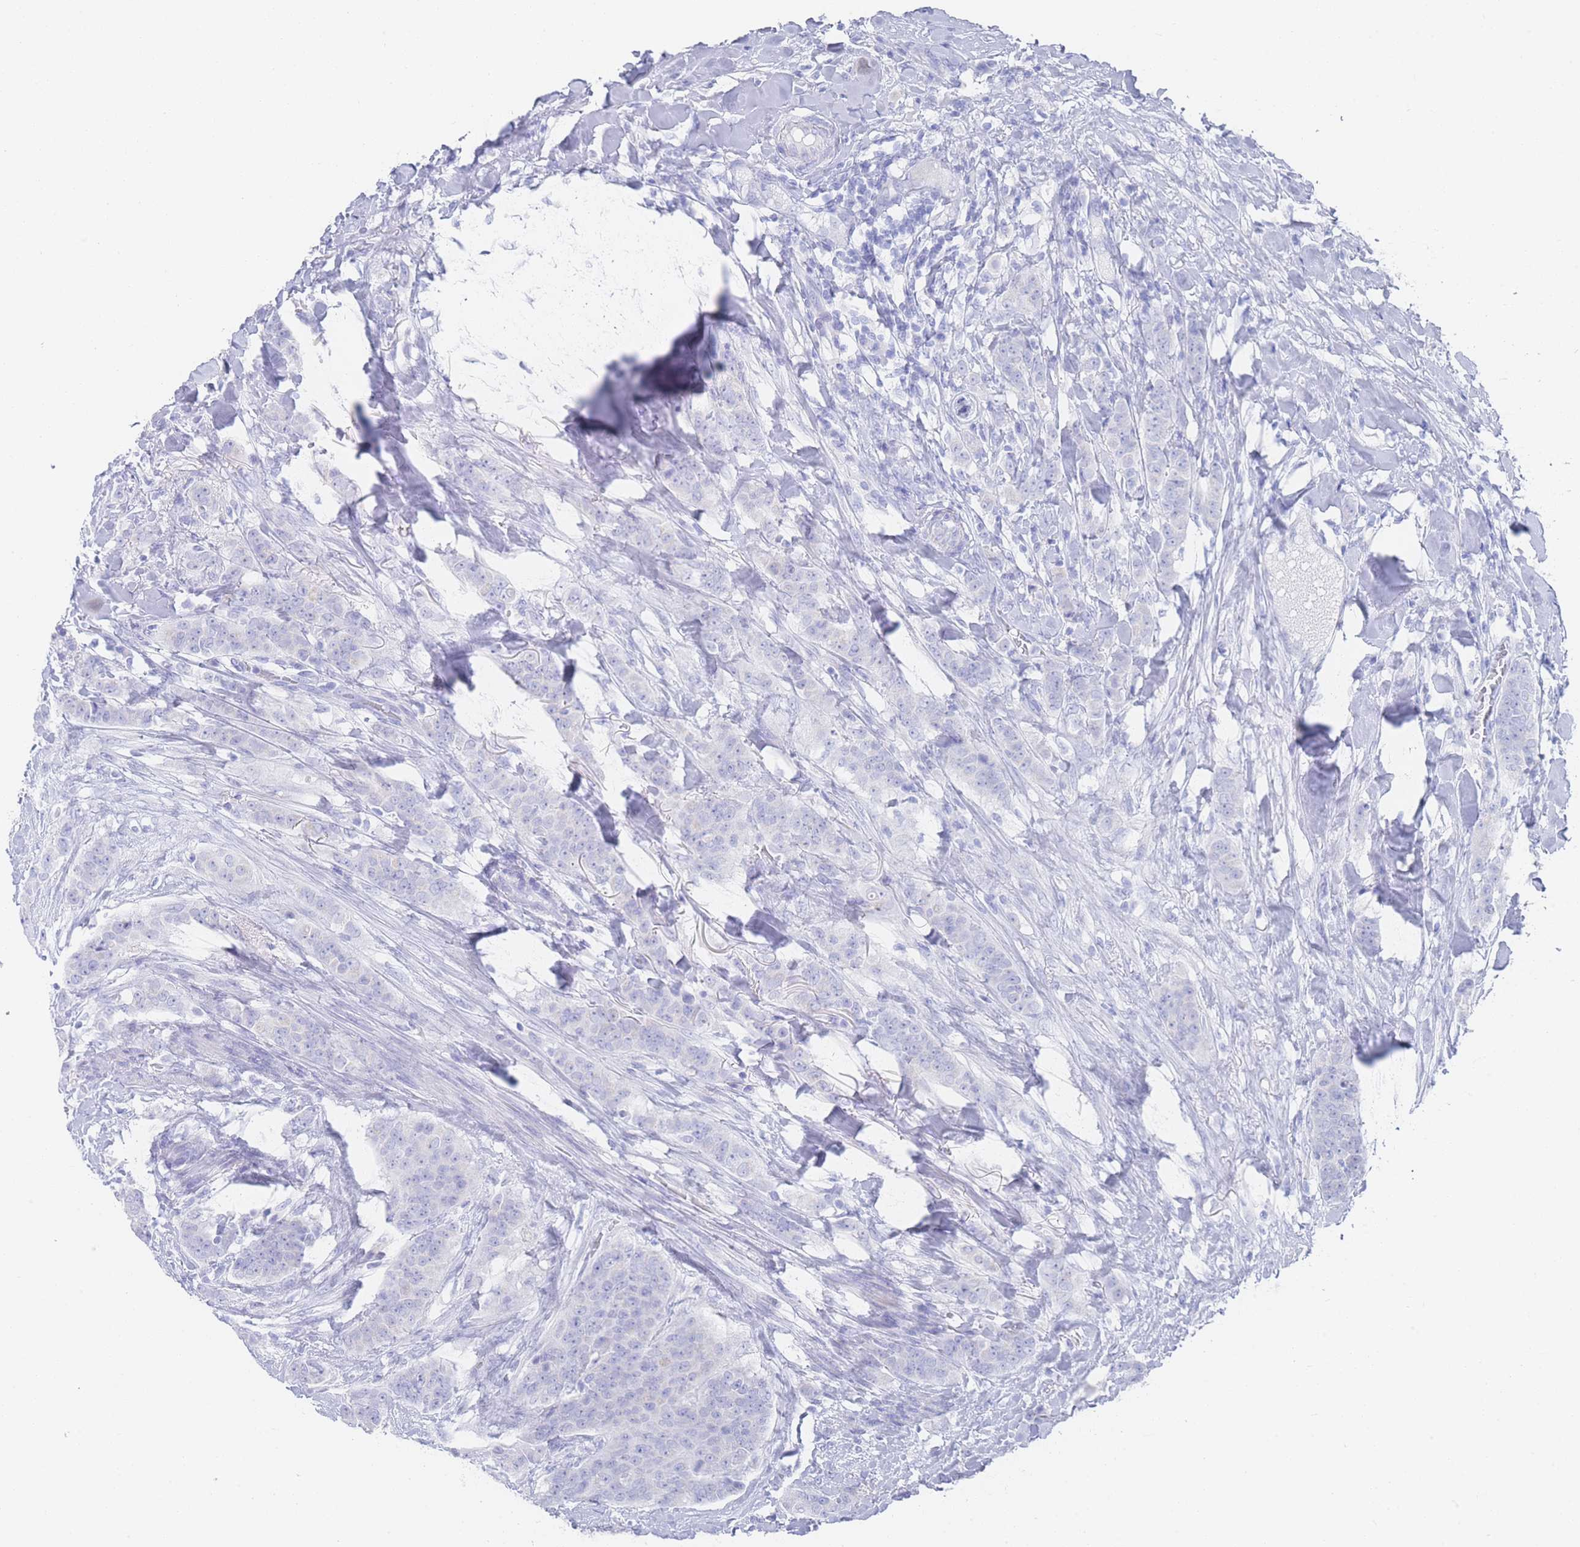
{"staining": {"intensity": "negative", "quantity": "none", "location": "none"}, "tissue": "breast cancer", "cell_type": "Tumor cells", "image_type": "cancer", "snomed": [{"axis": "morphology", "description": "Duct carcinoma"}, {"axis": "topography", "description": "Breast"}], "caption": "Immunohistochemistry of breast invasive ductal carcinoma exhibits no positivity in tumor cells.", "gene": "LRRC37A", "patient": {"sex": "female", "age": 40}}